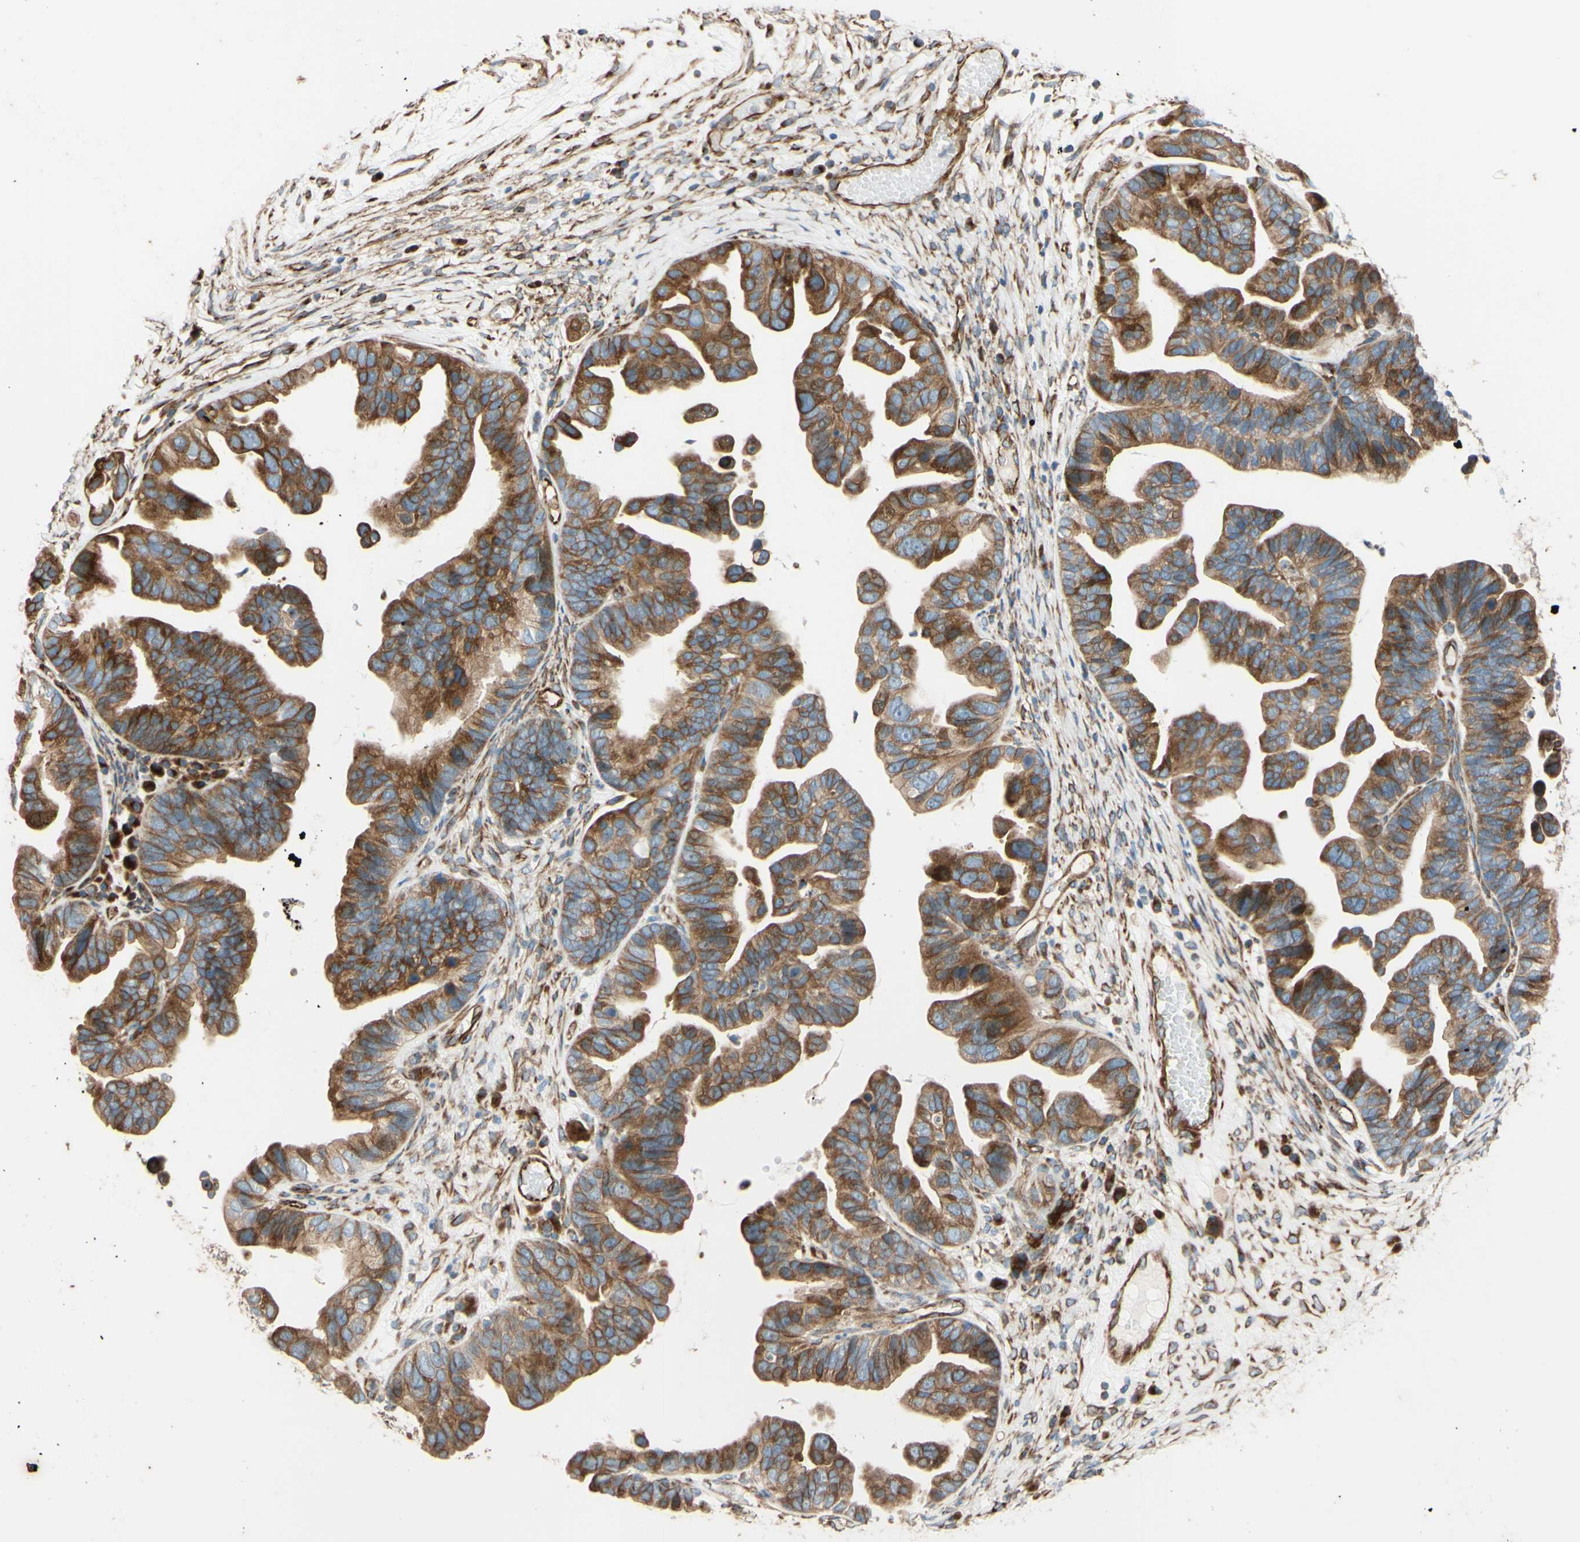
{"staining": {"intensity": "moderate", "quantity": ">75%", "location": "cytoplasmic/membranous"}, "tissue": "ovarian cancer", "cell_type": "Tumor cells", "image_type": "cancer", "snomed": [{"axis": "morphology", "description": "Cystadenocarcinoma, serous, NOS"}, {"axis": "topography", "description": "Ovary"}], "caption": "Ovarian cancer stained with DAB (3,3'-diaminobenzidine) immunohistochemistry (IHC) shows medium levels of moderate cytoplasmic/membranous expression in about >75% of tumor cells.", "gene": "C1orf43", "patient": {"sex": "female", "age": 56}}